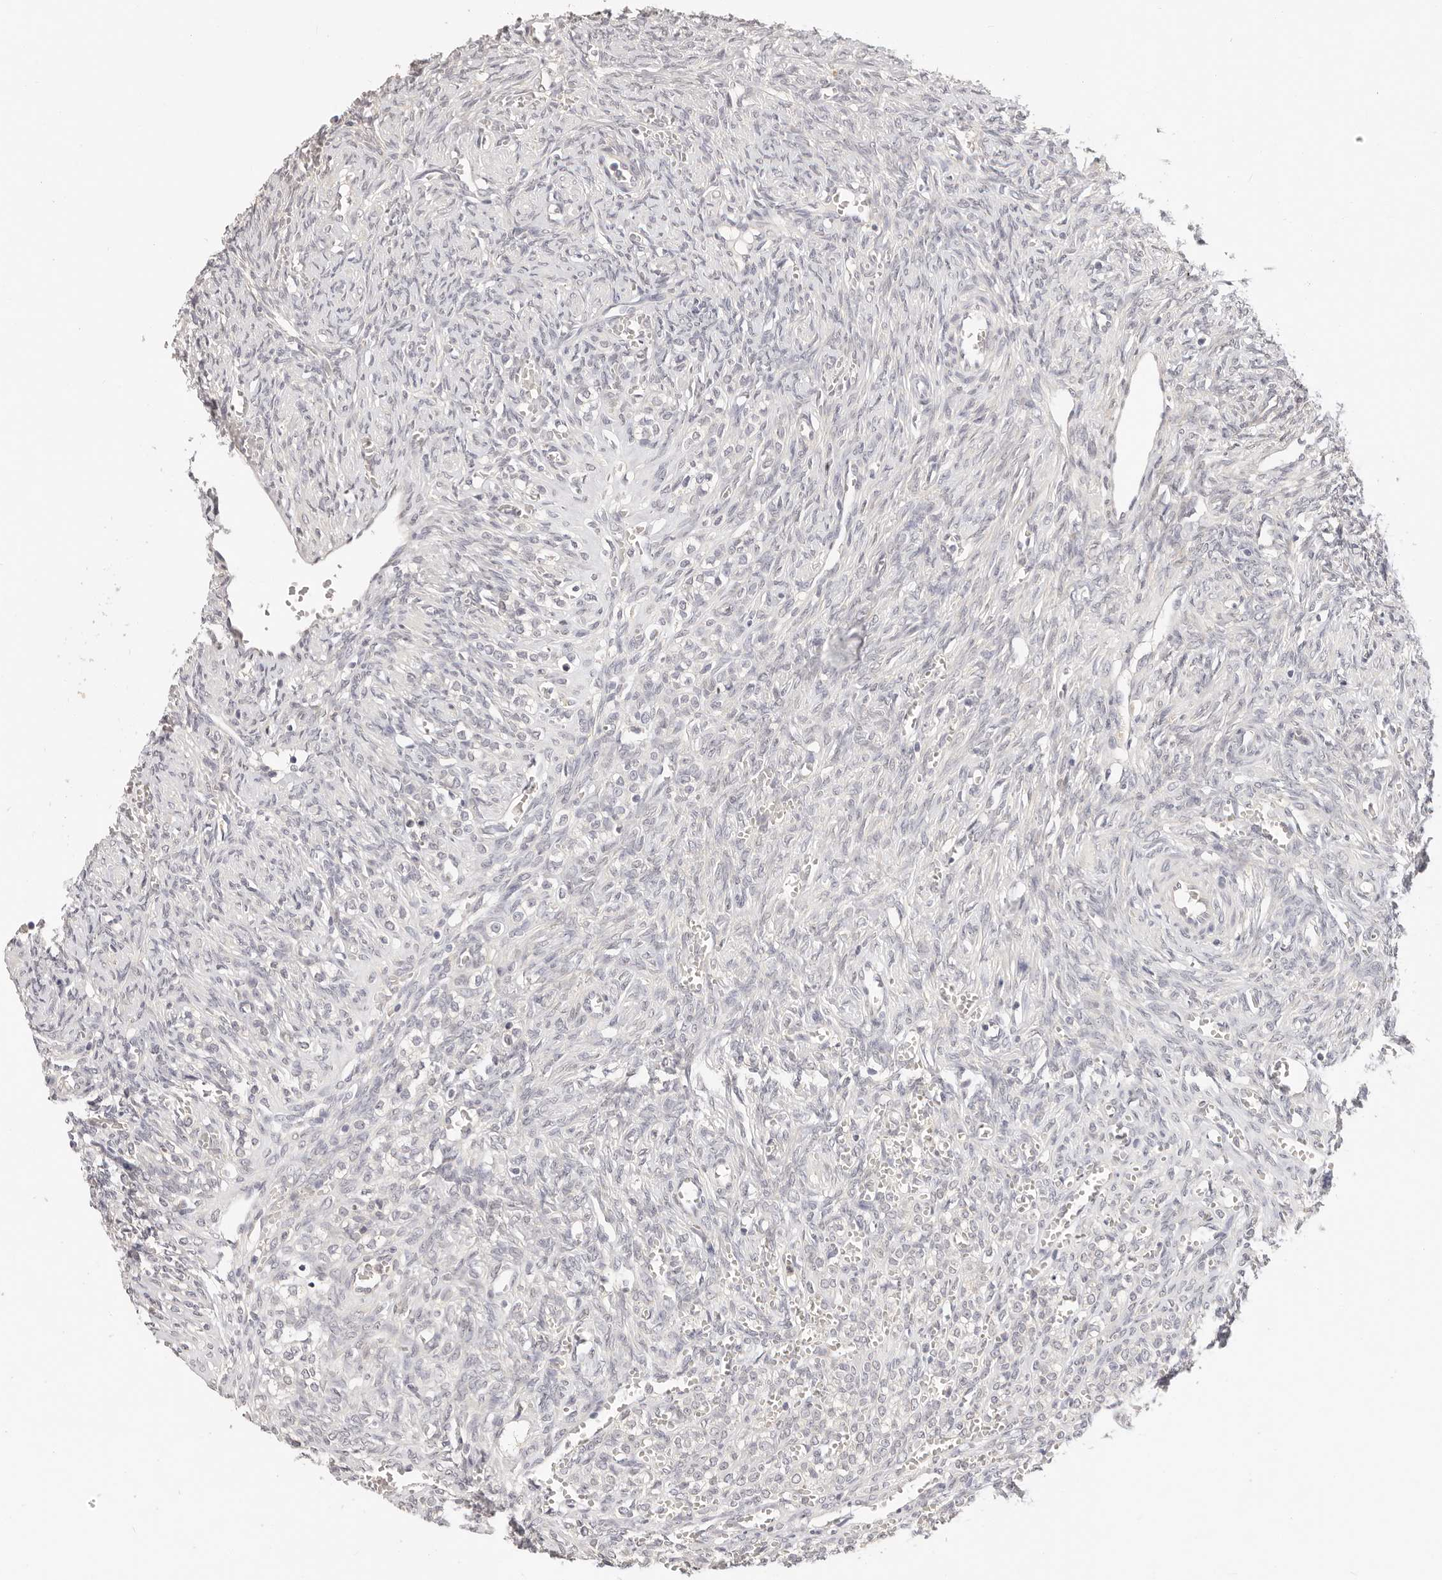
{"staining": {"intensity": "negative", "quantity": "none", "location": "none"}, "tissue": "ovary", "cell_type": "Ovarian stroma cells", "image_type": "normal", "snomed": [{"axis": "morphology", "description": "Normal tissue, NOS"}, {"axis": "topography", "description": "Ovary"}], "caption": "Ovarian stroma cells are negative for brown protein staining in benign ovary. Nuclei are stained in blue.", "gene": "GGPS1", "patient": {"sex": "female", "age": 41}}